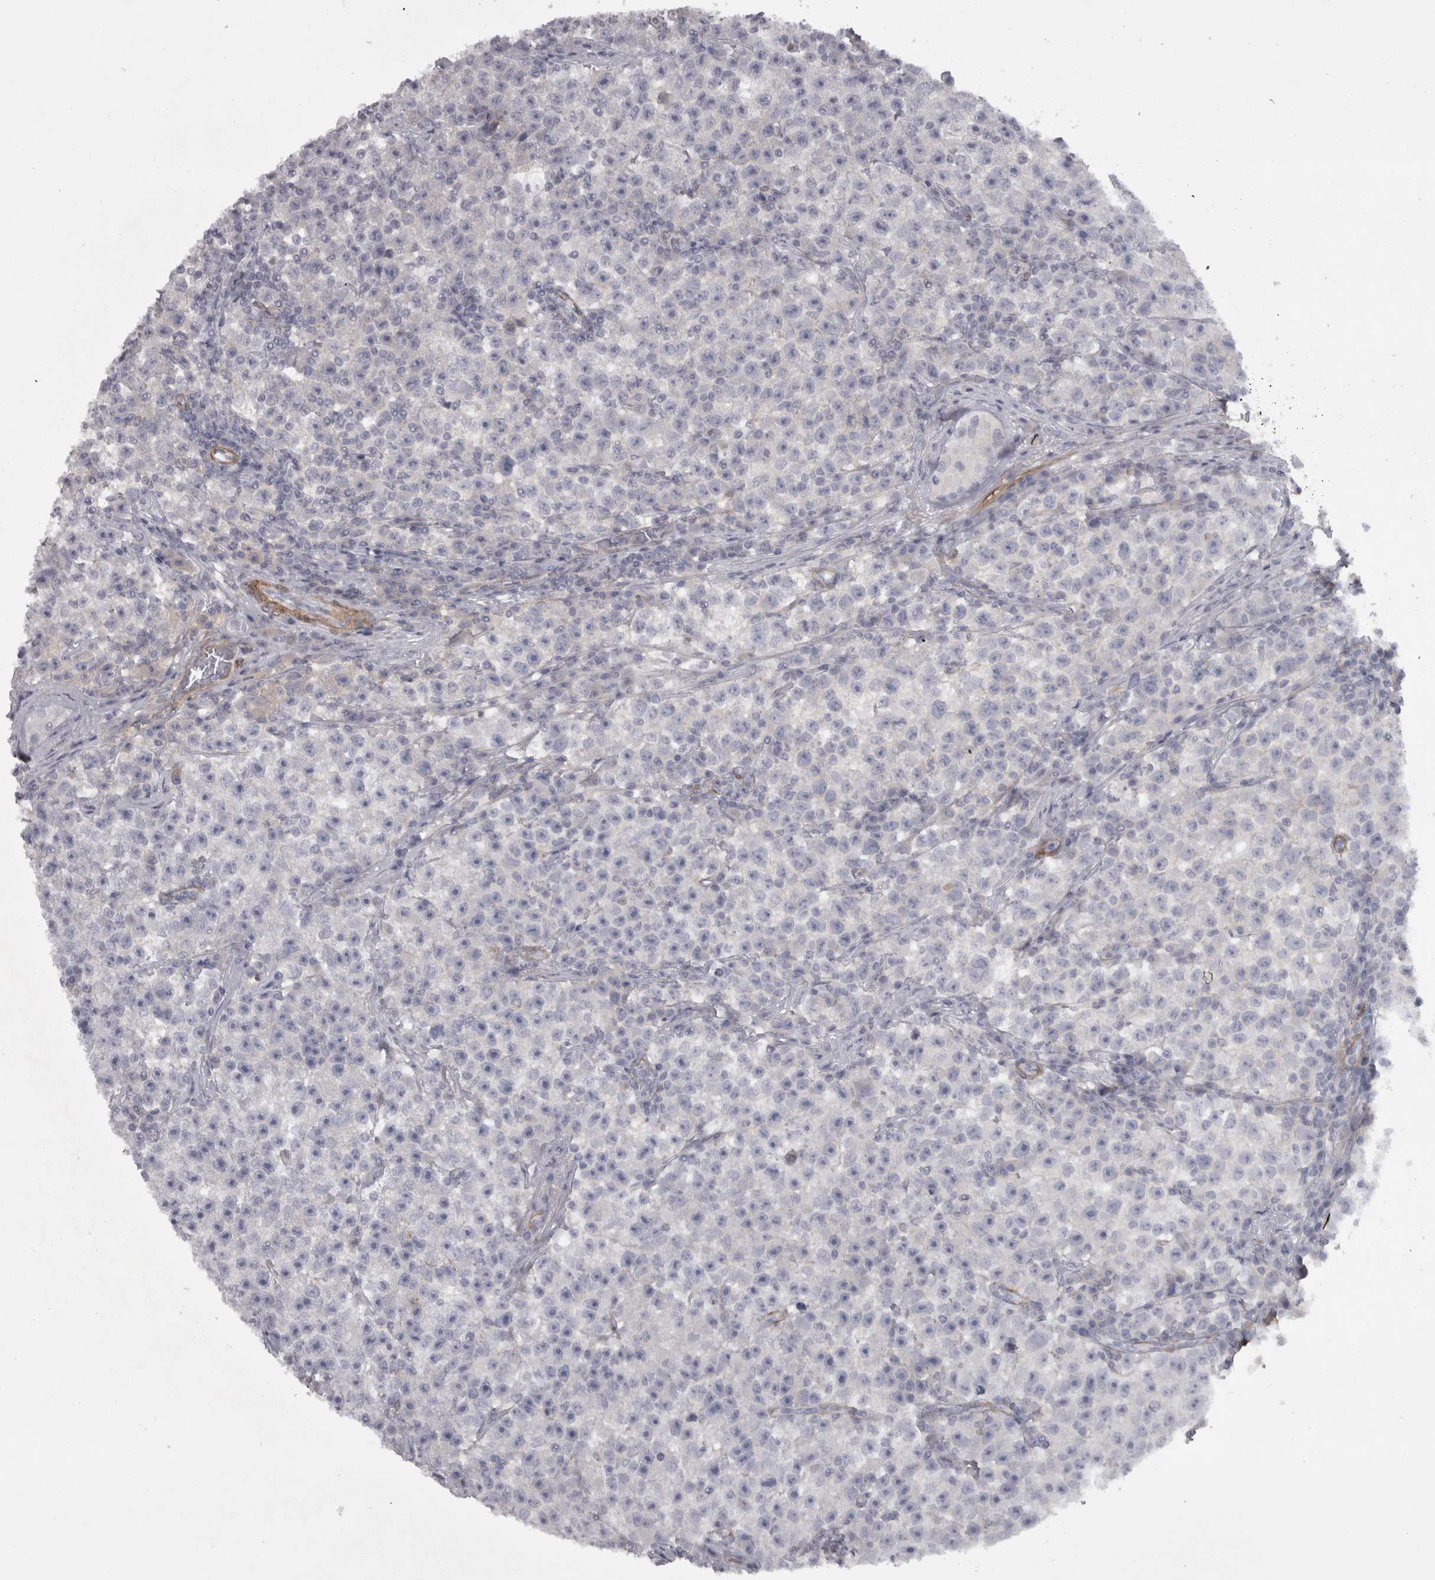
{"staining": {"intensity": "negative", "quantity": "none", "location": "none"}, "tissue": "testis cancer", "cell_type": "Tumor cells", "image_type": "cancer", "snomed": [{"axis": "morphology", "description": "Seminoma, NOS"}, {"axis": "topography", "description": "Testis"}], "caption": "This photomicrograph is of testis cancer stained with IHC to label a protein in brown with the nuclei are counter-stained blue. There is no staining in tumor cells.", "gene": "PPP1R12B", "patient": {"sex": "male", "age": 22}}